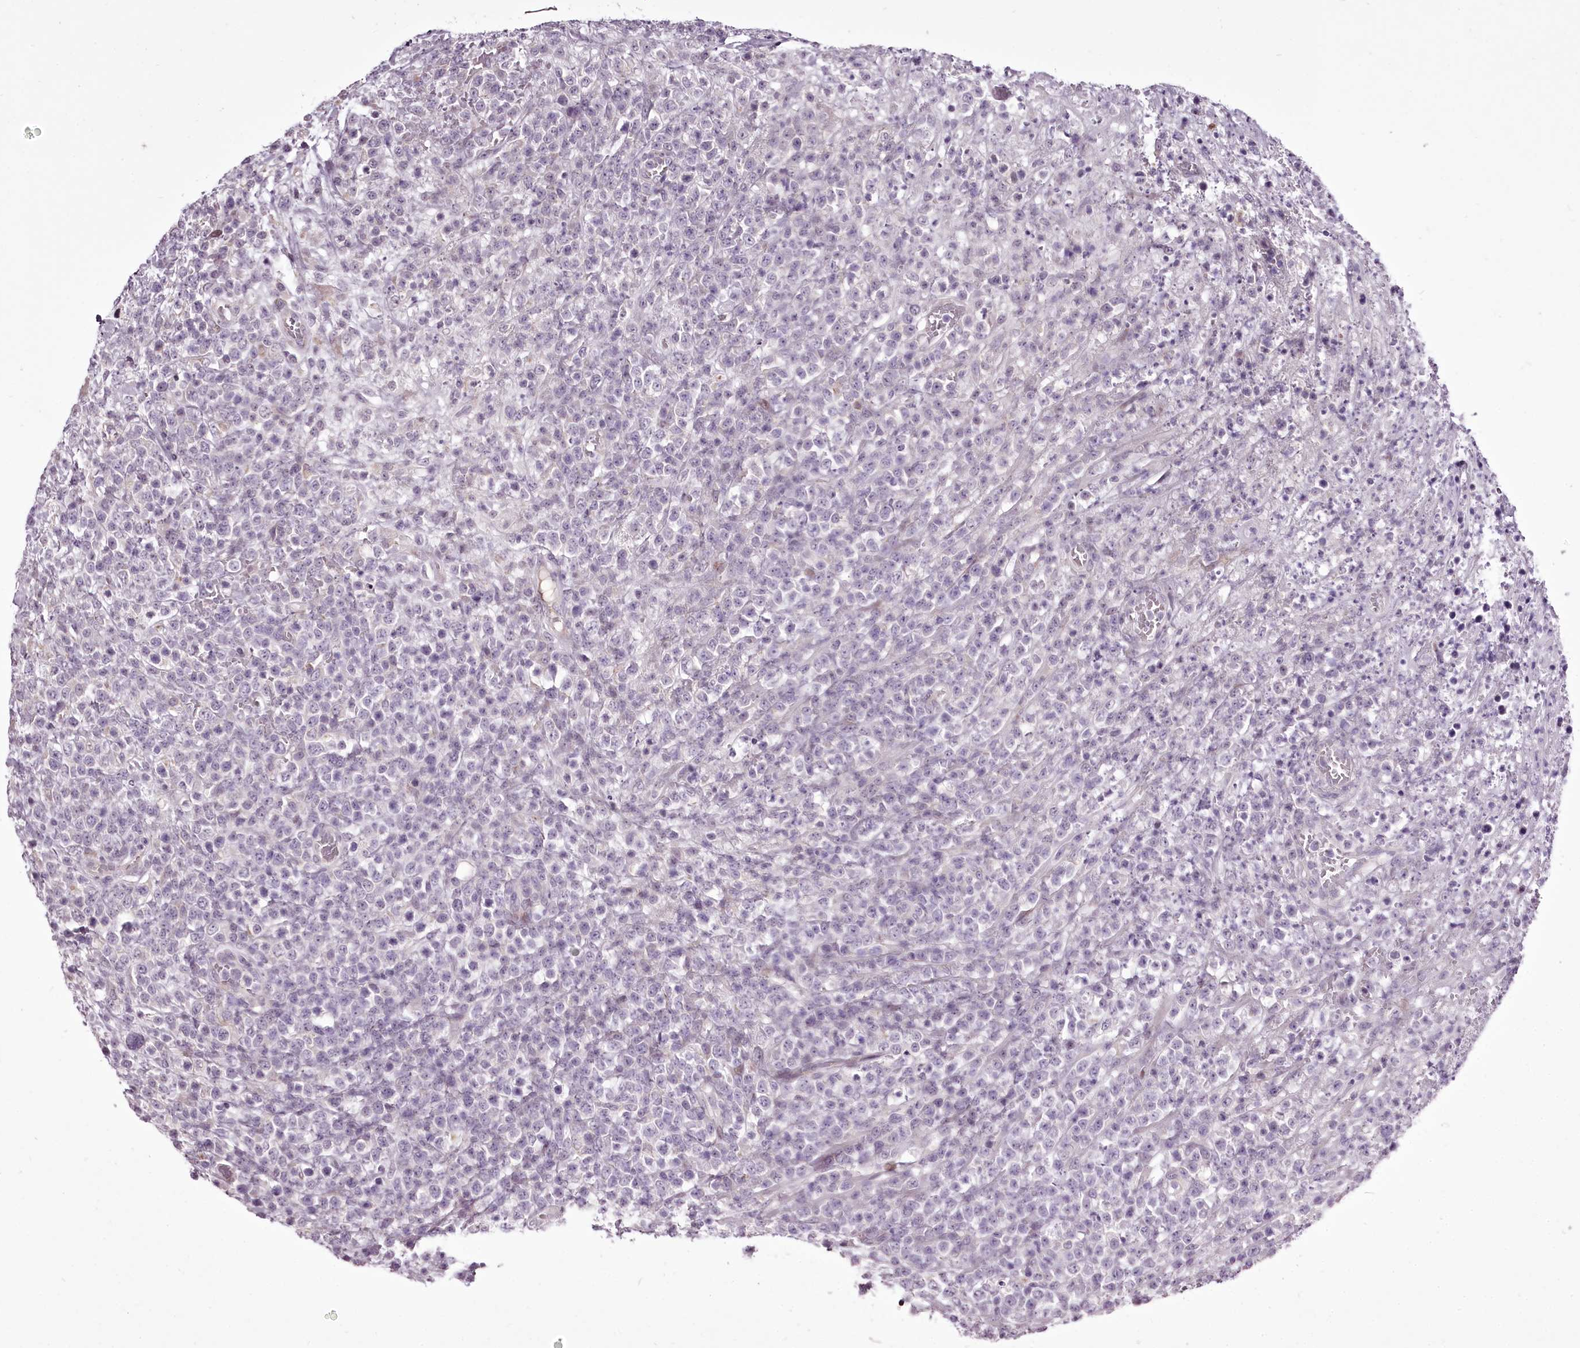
{"staining": {"intensity": "negative", "quantity": "none", "location": "none"}, "tissue": "lymphoma", "cell_type": "Tumor cells", "image_type": "cancer", "snomed": [{"axis": "morphology", "description": "Malignant lymphoma, non-Hodgkin's type, High grade"}, {"axis": "topography", "description": "Colon"}], "caption": "The image demonstrates no significant staining in tumor cells of lymphoma. (Immunohistochemistry, brightfield microscopy, high magnification).", "gene": "C1orf56", "patient": {"sex": "female", "age": 53}}